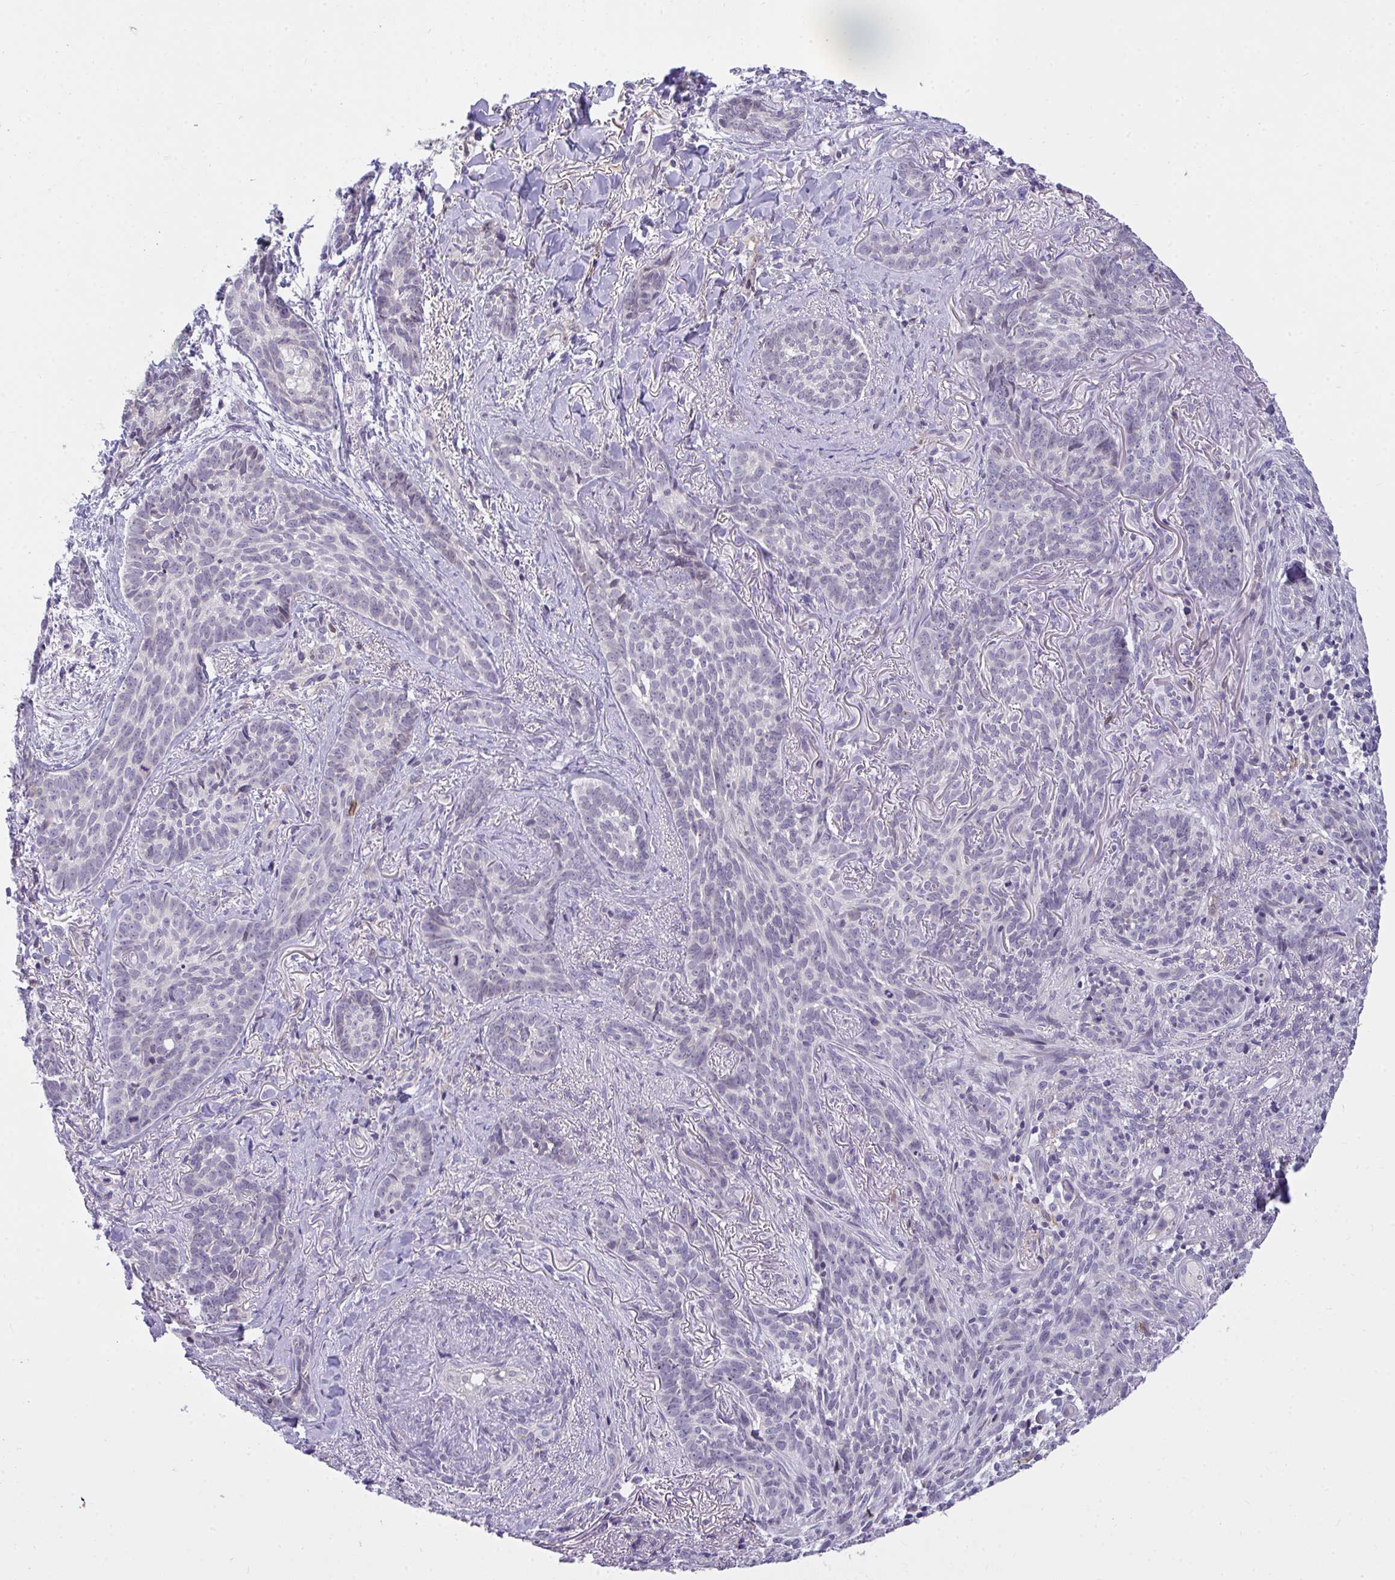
{"staining": {"intensity": "negative", "quantity": "none", "location": "none"}, "tissue": "skin cancer", "cell_type": "Tumor cells", "image_type": "cancer", "snomed": [{"axis": "morphology", "description": "Basal cell carcinoma"}, {"axis": "topography", "description": "Skin"}, {"axis": "topography", "description": "Skin of face"}], "caption": "This is an IHC micrograph of human skin cancer. There is no staining in tumor cells.", "gene": "SEMA6B", "patient": {"sex": "male", "age": 88}}